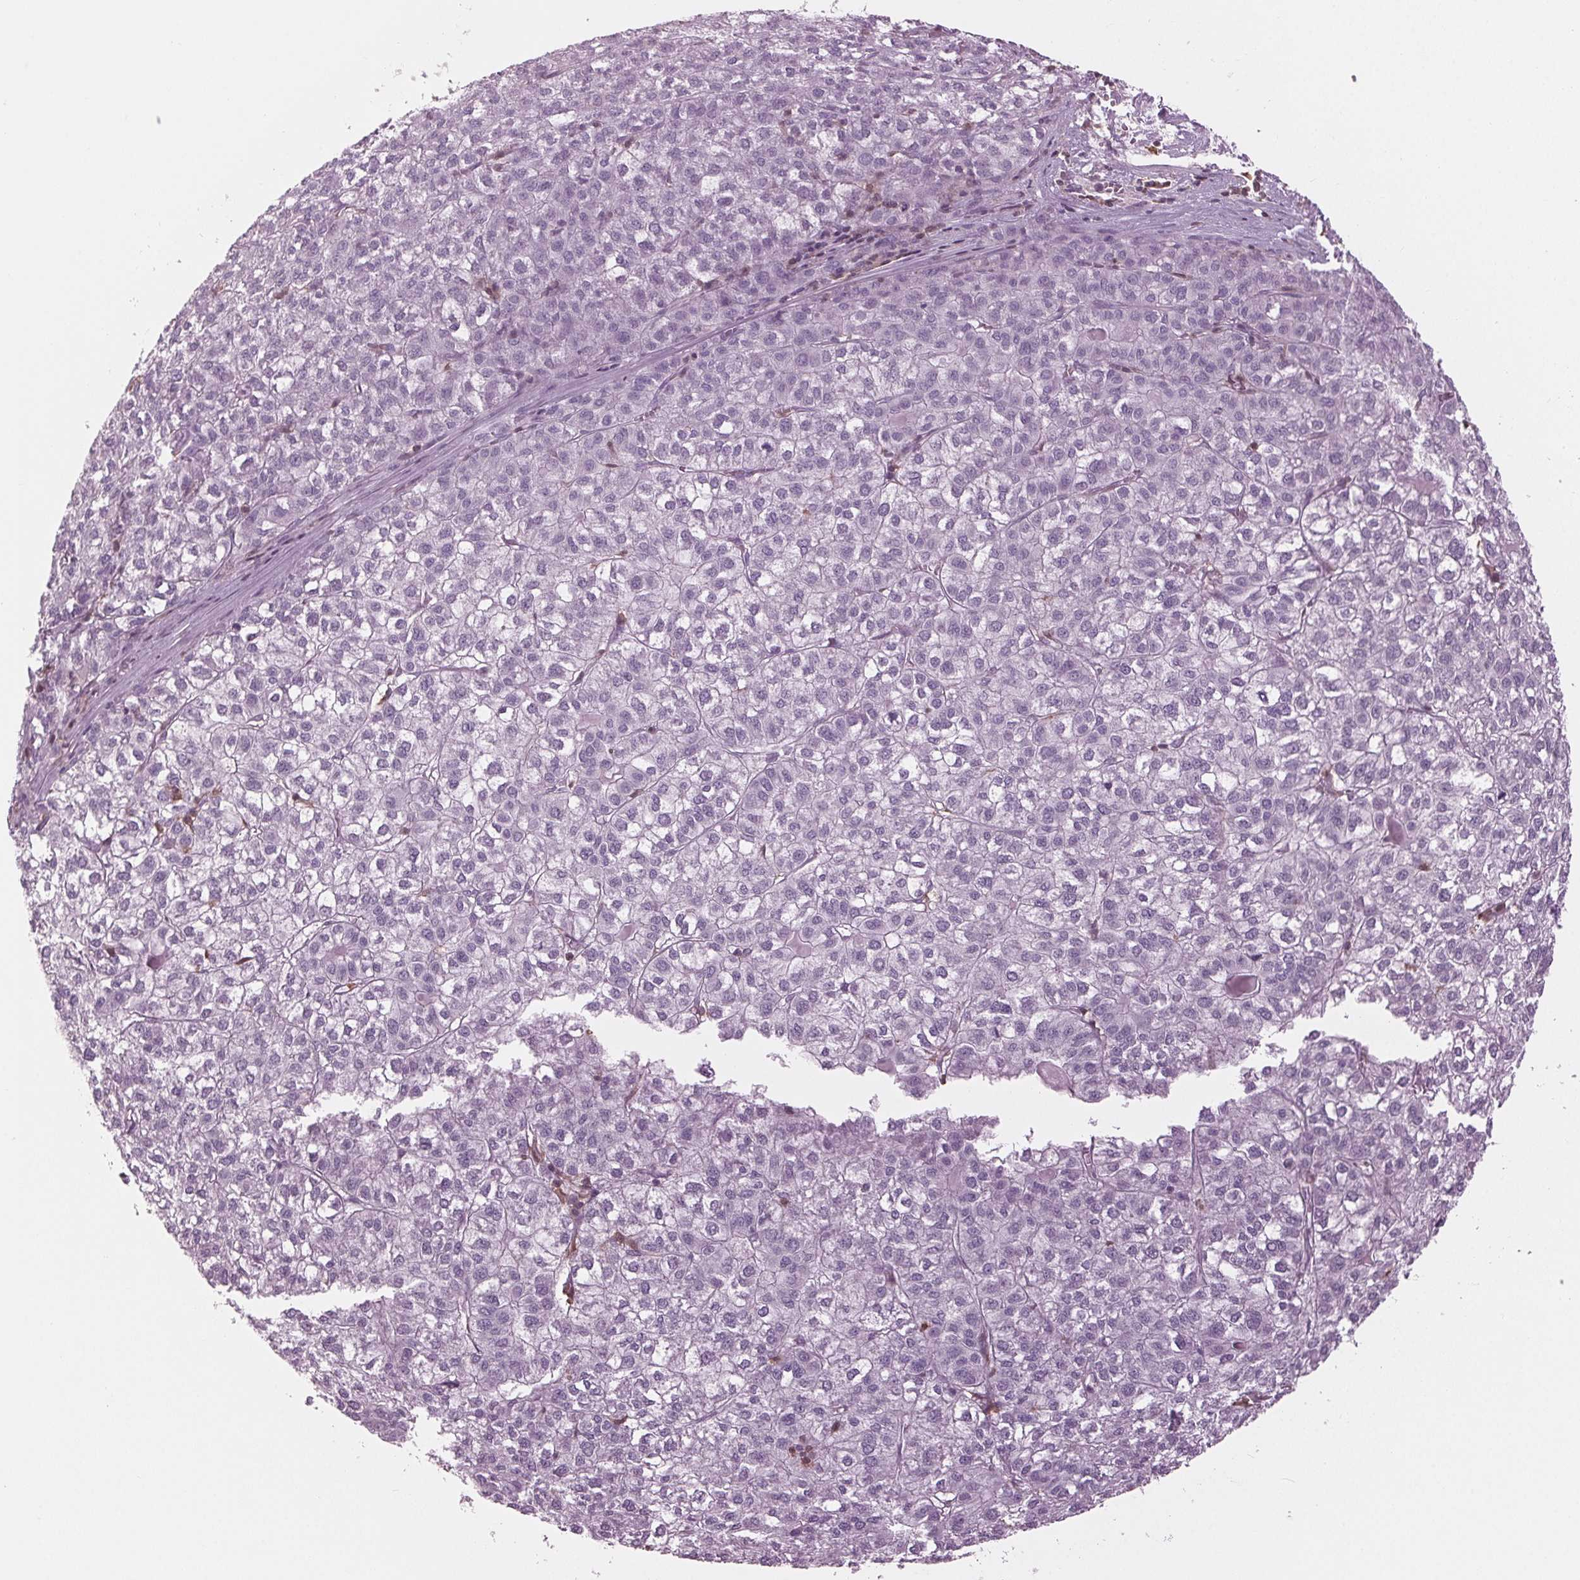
{"staining": {"intensity": "negative", "quantity": "none", "location": "none"}, "tissue": "liver cancer", "cell_type": "Tumor cells", "image_type": "cancer", "snomed": [{"axis": "morphology", "description": "Carcinoma, Hepatocellular, NOS"}, {"axis": "topography", "description": "Liver"}], "caption": "Liver hepatocellular carcinoma stained for a protein using IHC shows no staining tumor cells.", "gene": "BTLA", "patient": {"sex": "female", "age": 43}}